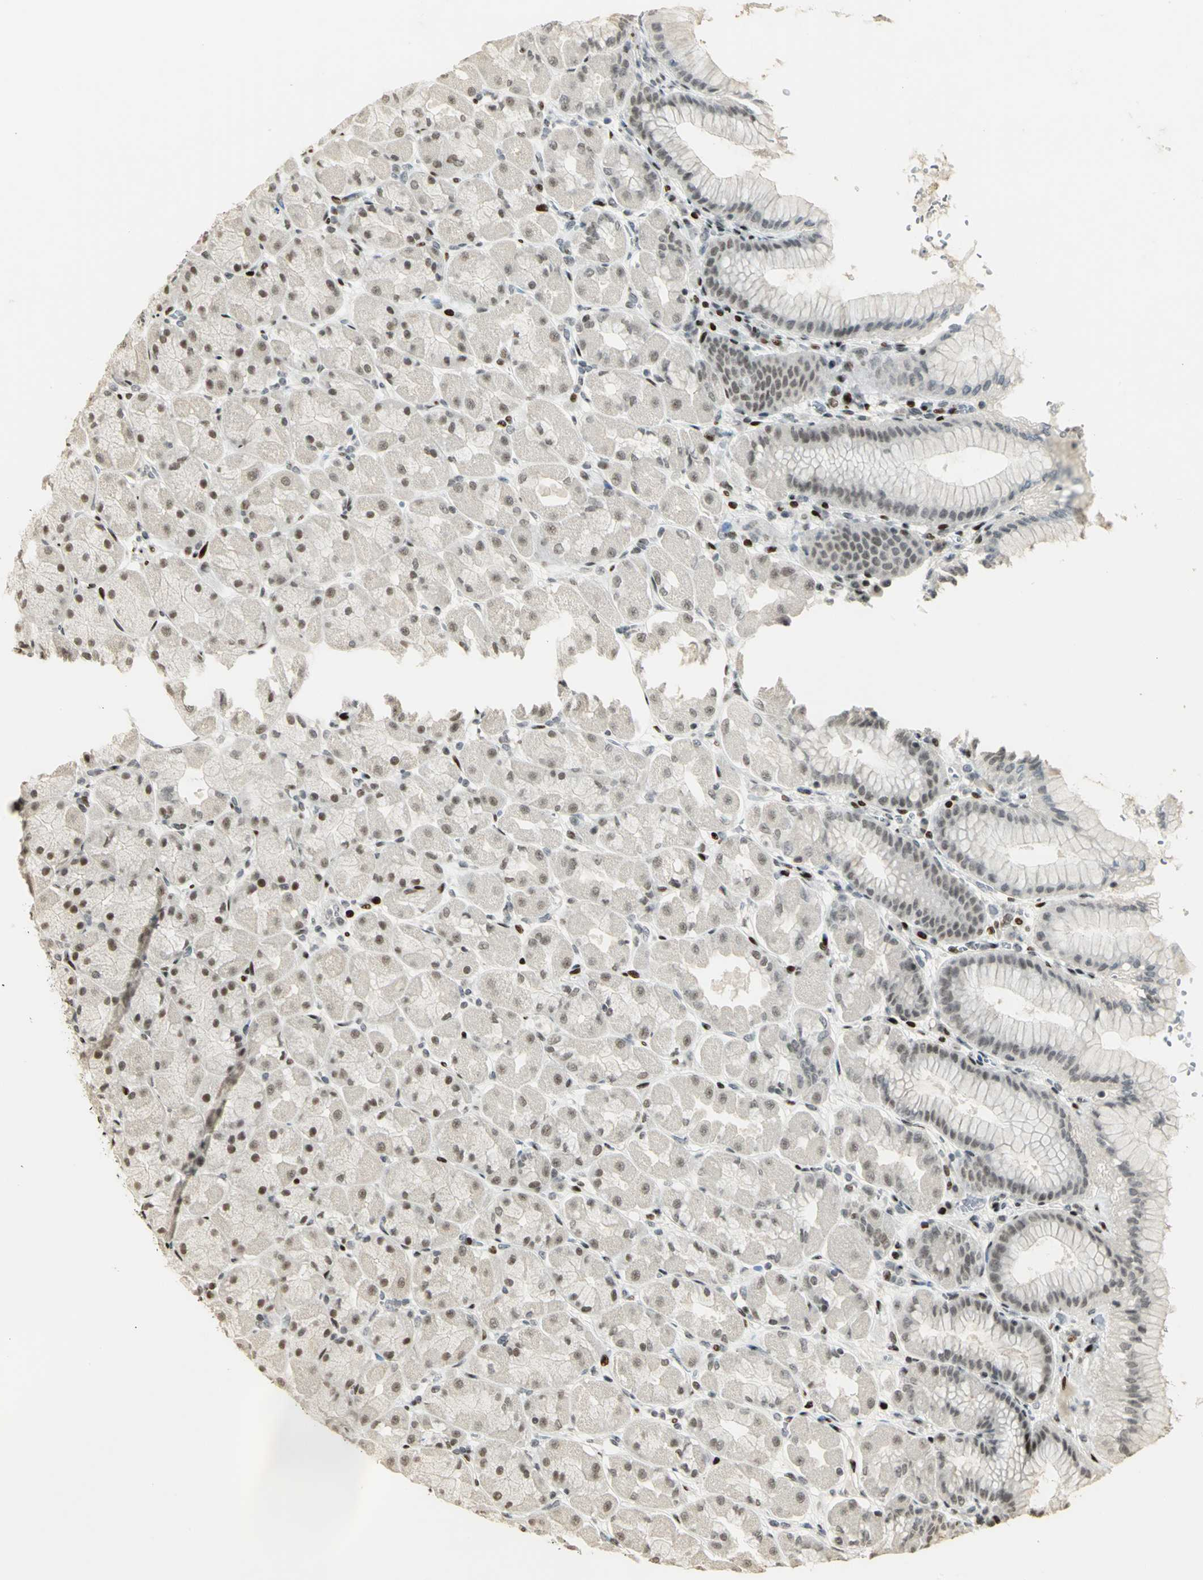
{"staining": {"intensity": "moderate", "quantity": ">75%", "location": "nuclear"}, "tissue": "stomach", "cell_type": "Glandular cells", "image_type": "normal", "snomed": [{"axis": "morphology", "description": "Normal tissue, NOS"}, {"axis": "topography", "description": "Stomach, upper"}], "caption": "Immunohistochemistry (IHC) (DAB) staining of benign stomach demonstrates moderate nuclear protein expression in approximately >75% of glandular cells.", "gene": "KDM1A", "patient": {"sex": "female", "age": 56}}